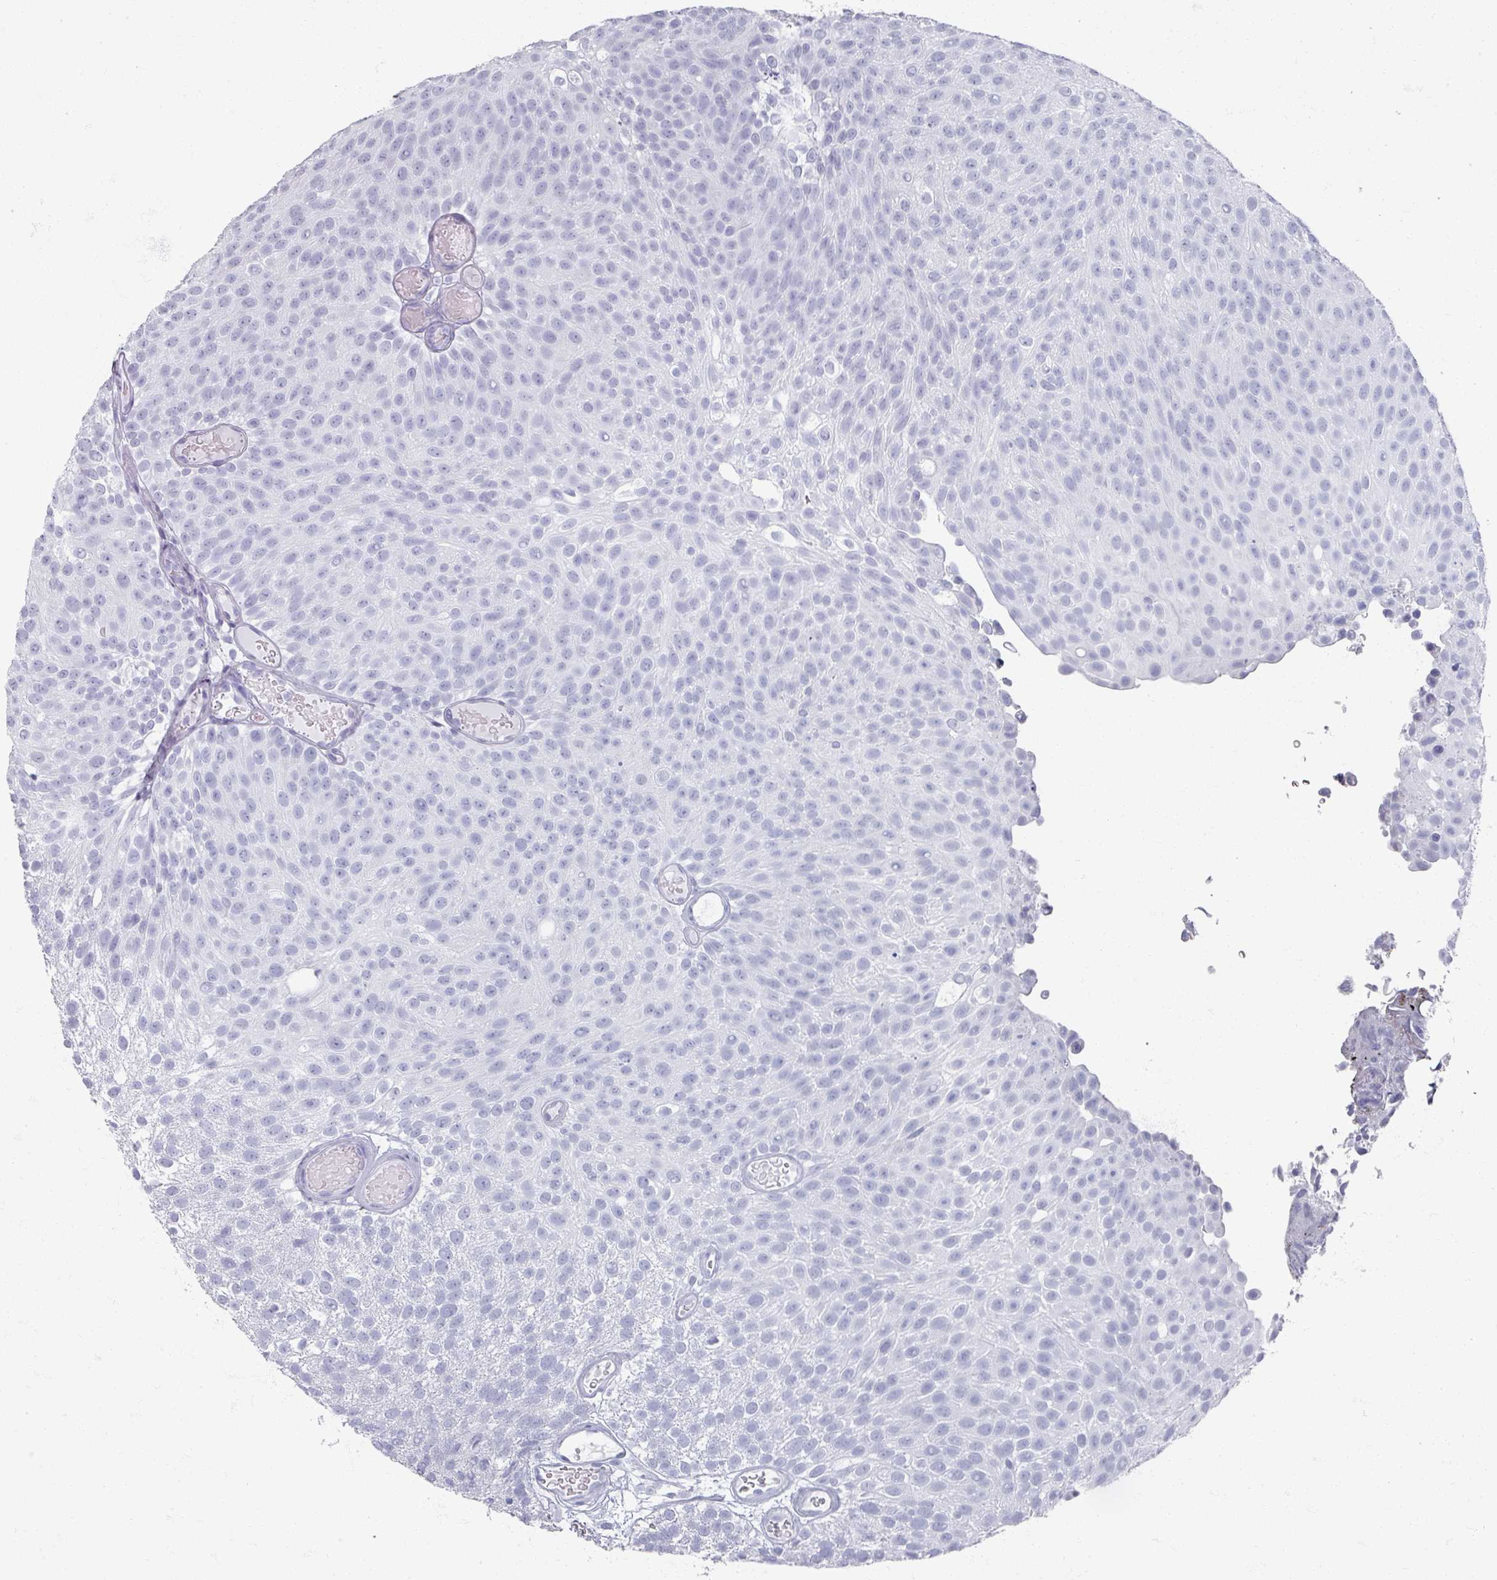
{"staining": {"intensity": "negative", "quantity": "none", "location": "none"}, "tissue": "urothelial cancer", "cell_type": "Tumor cells", "image_type": "cancer", "snomed": [{"axis": "morphology", "description": "Urothelial carcinoma, Low grade"}, {"axis": "topography", "description": "Urinary bladder"}], "caption": "IHC image of neoplastic tissue: urothelial carcinoma (low-grade) stained with DAB displays no significant protein positivity in tumor cells.", "gene": "OMG", "patient": {"sex": "male", "age": 78}}